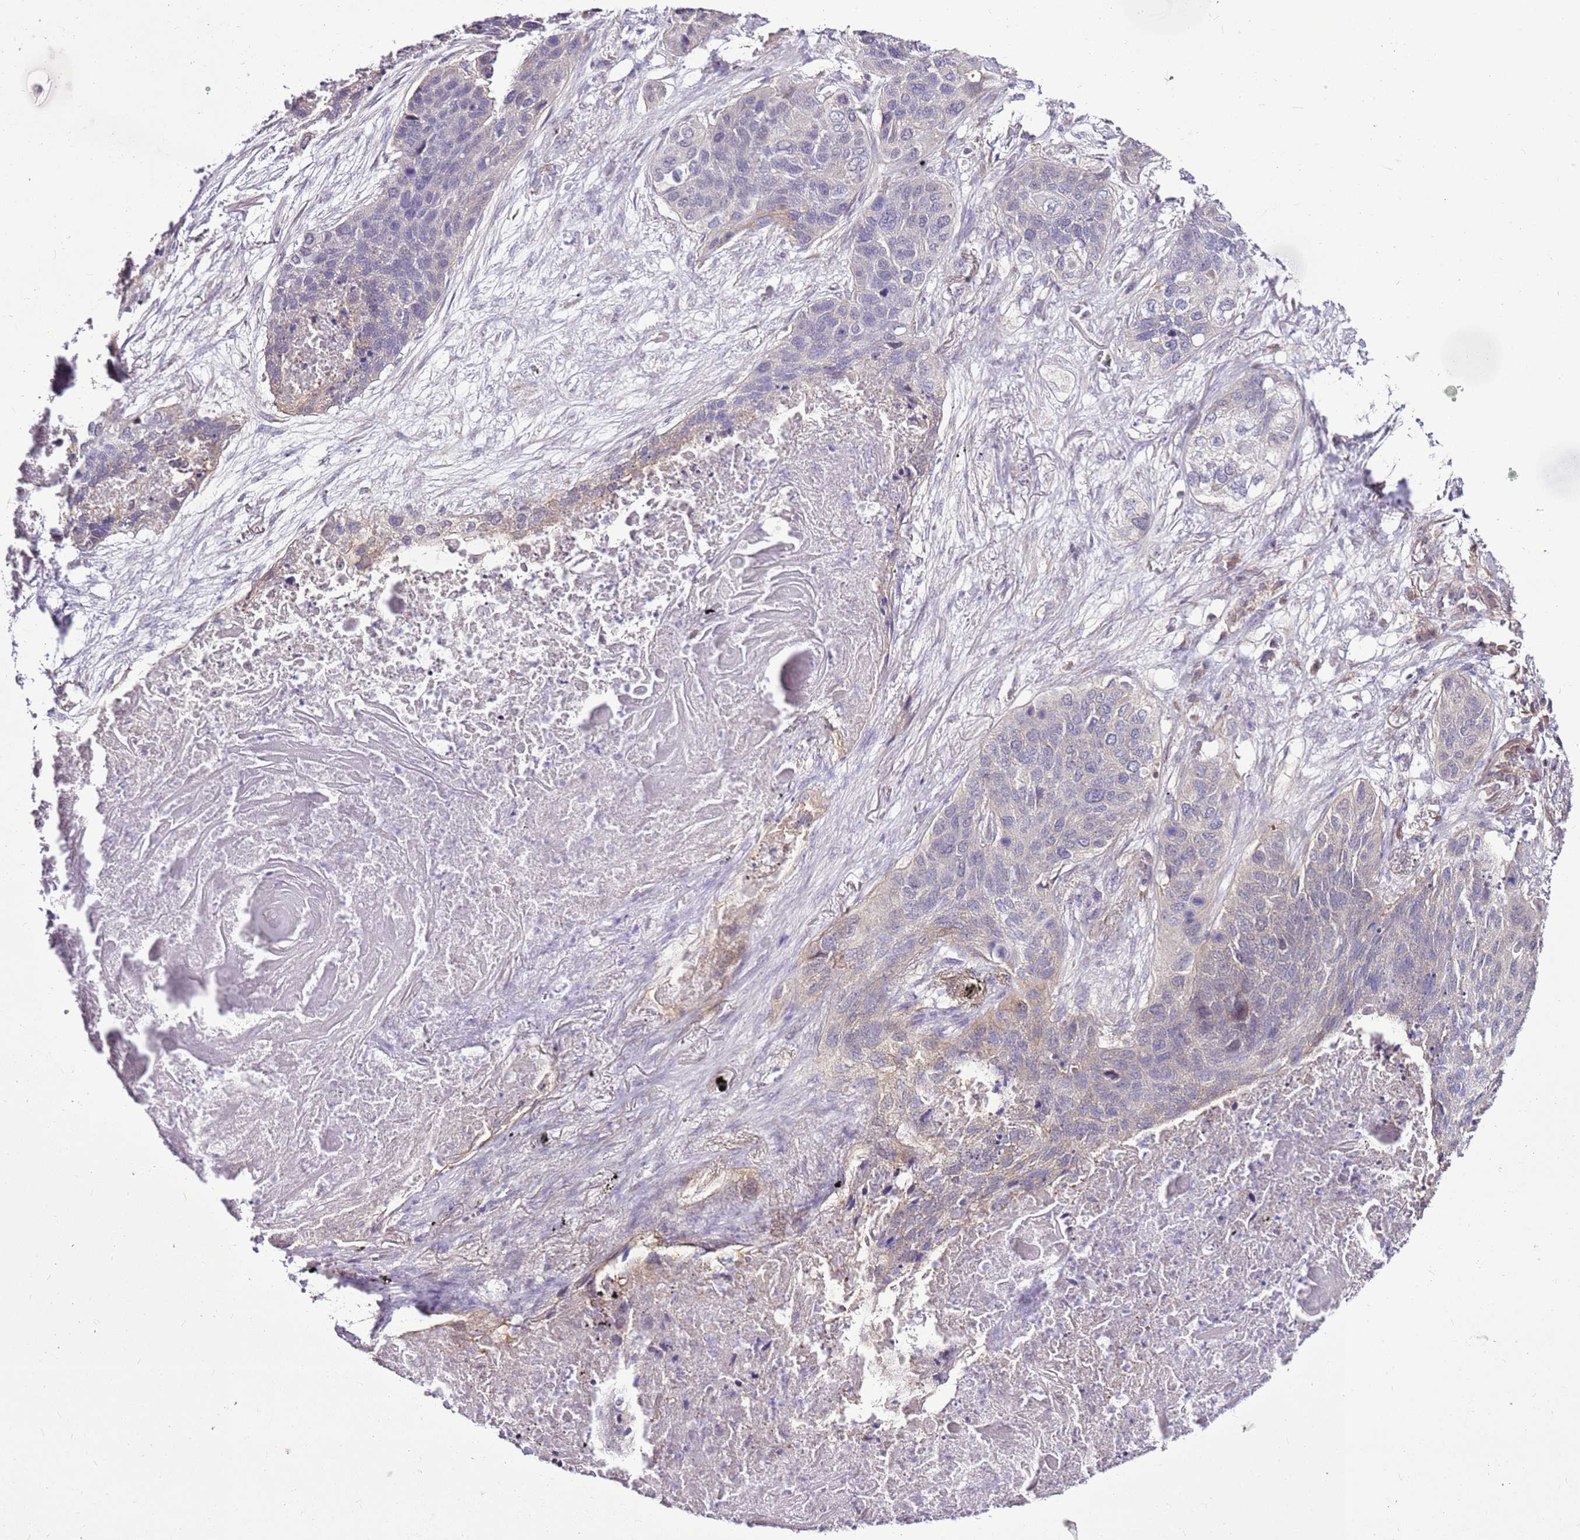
{"staining": {"intensity": "negative", "quantity": "none", "location": "none"}, "tissue": "lung cancer", "cell_type": "Tumor cells", "image_type": "cancer", "snomed": [{"axis": "morphology", "description": "Squamous cell carcinoma, NOS"}, {"axis": "topography", "description": "Lung"}], "caption": "Immunohistochemical staining of lung cancer (squamous cell carcinoma) reveals no significant positivity in tumor cells.", "gene": "SLC38A5", "patient": {"sex": "female", "age": 63}}